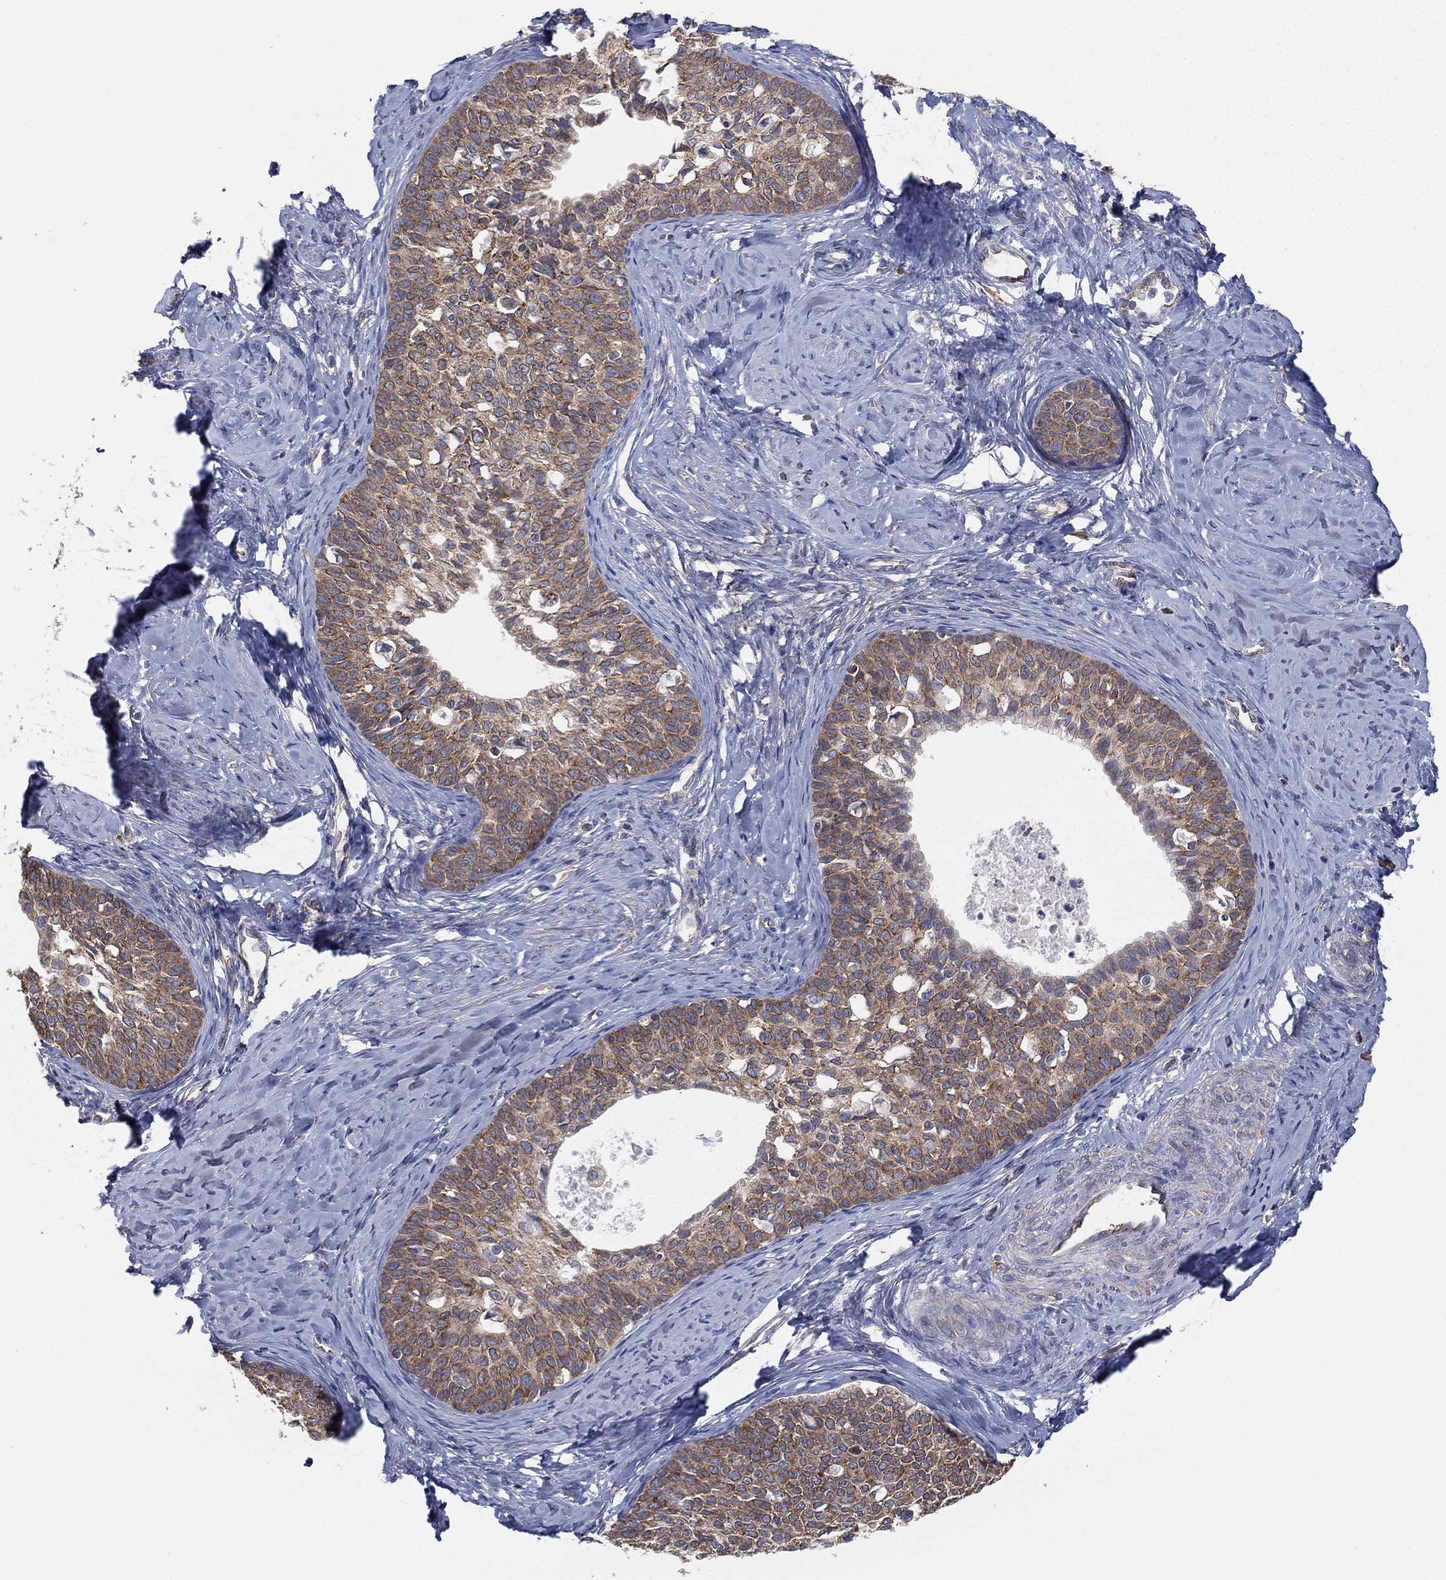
{"staining": {"intensity": "moderate", "quantity": ">75%", "location": "cytoplasmic/membranous"}, "tissue": "cervical cancer", "cell_type": "Tumor cells", "image_type": "cancer", "snomed": [{"axis": "morphology", "description": "Squamous cell carcinoma, NOS"}, {"axis": "topography", "description": "Cervix"}], "caption": "About >75% of tumor cells in human cervical cancer (squamous cell carcinoma) exhibit moderate cytoplasmic/membranous protein staining as visualized by brown immunohistochemical staining.", "gene": "FARSA", "patient": {"sex": "female", "age": 51}}